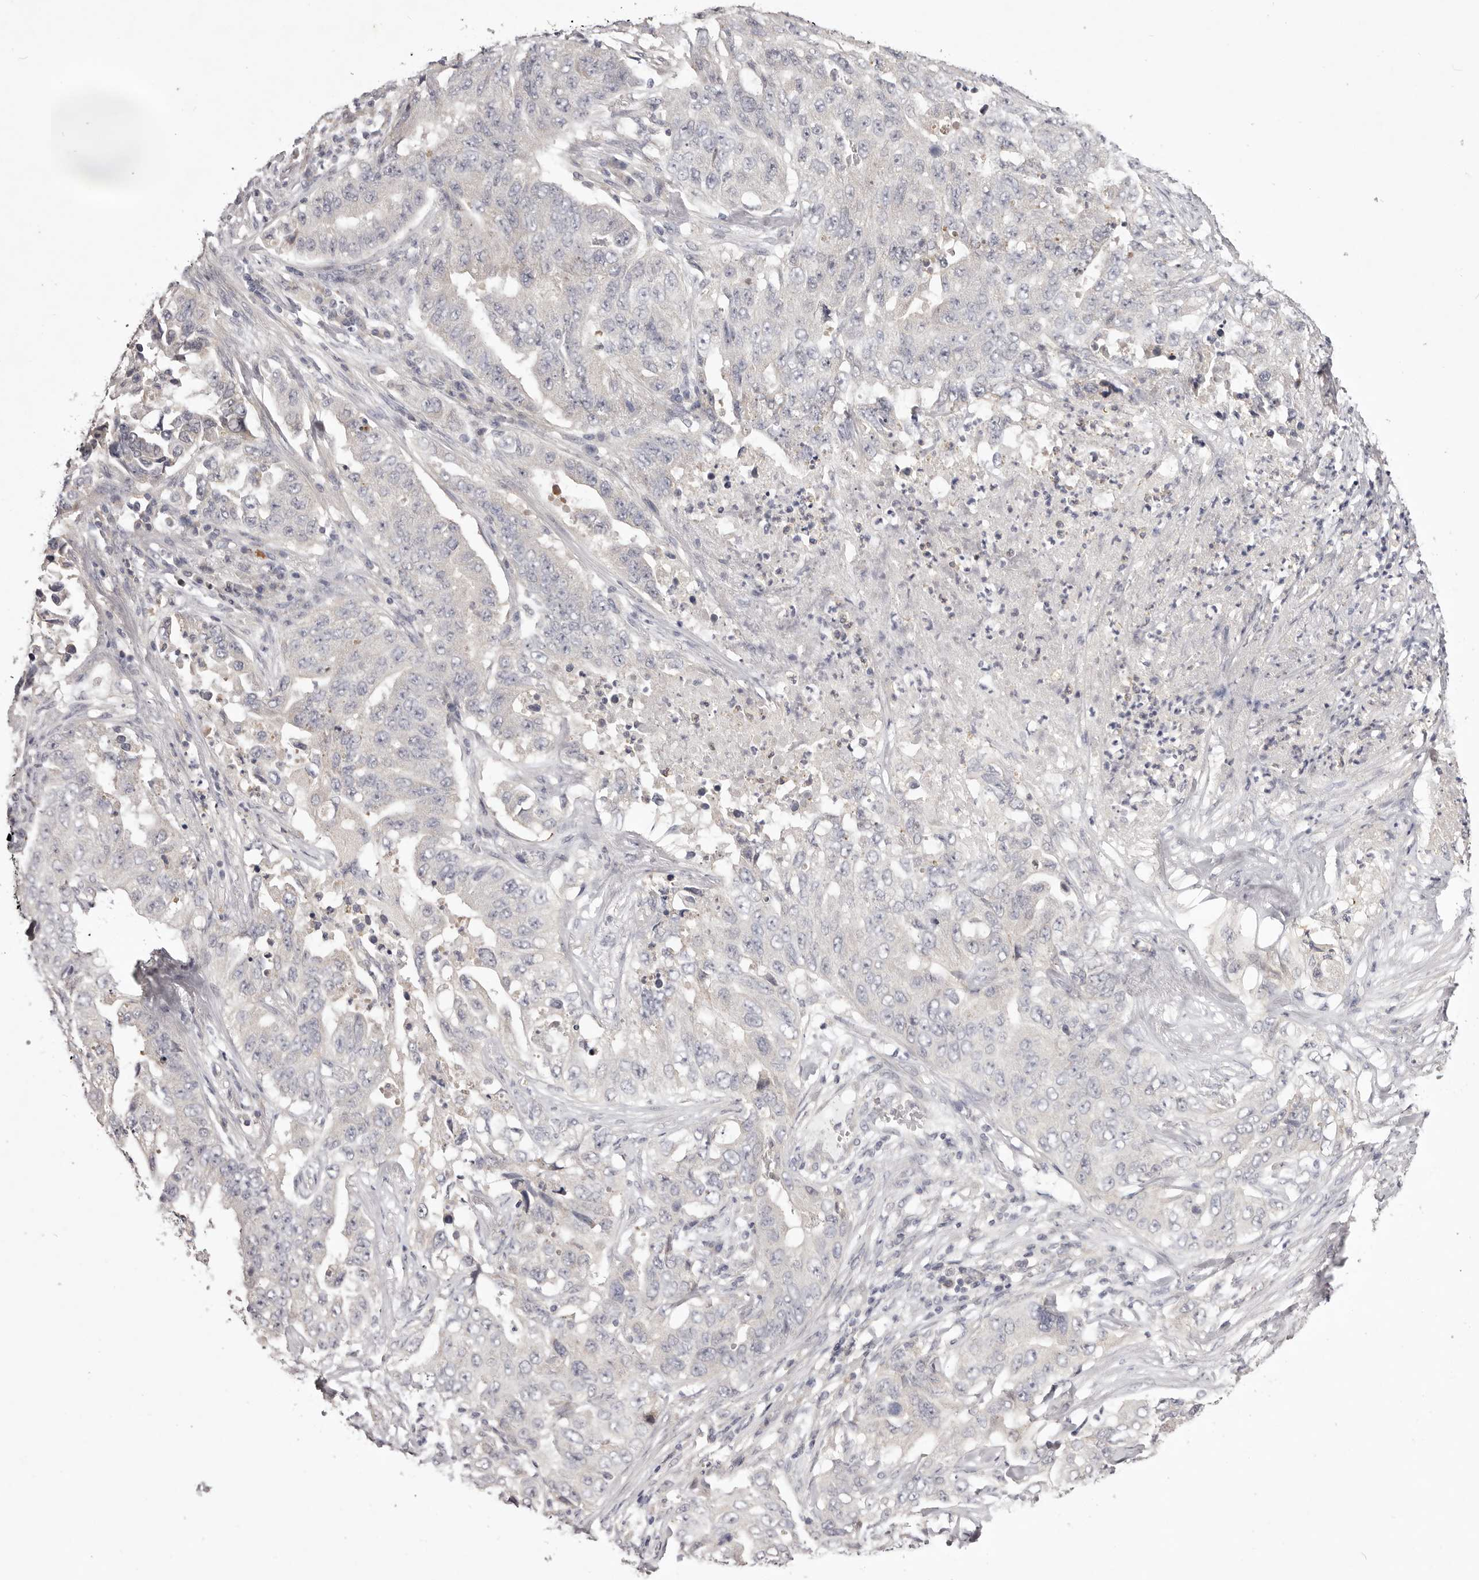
{"staining": {"intensity": "negative", "quantity": "none", "location": "none"}, "tissue": "lung cancer", "cell_type": "Tumor cells", "image_type": "cancer", "snomed": [{"axis": "morphology", "description": "Adenocarcinoma, NOS"}, {"axis": "topography", "description": "Lung"}], "caption": "An immunohistochemistry image of adenocarcinoma (lung) is shown. There is no staining in tumor cells of adenocarcinoma (lung).", "gene": "GARNL3", "patient": {"sex": "female", "age": 51}}